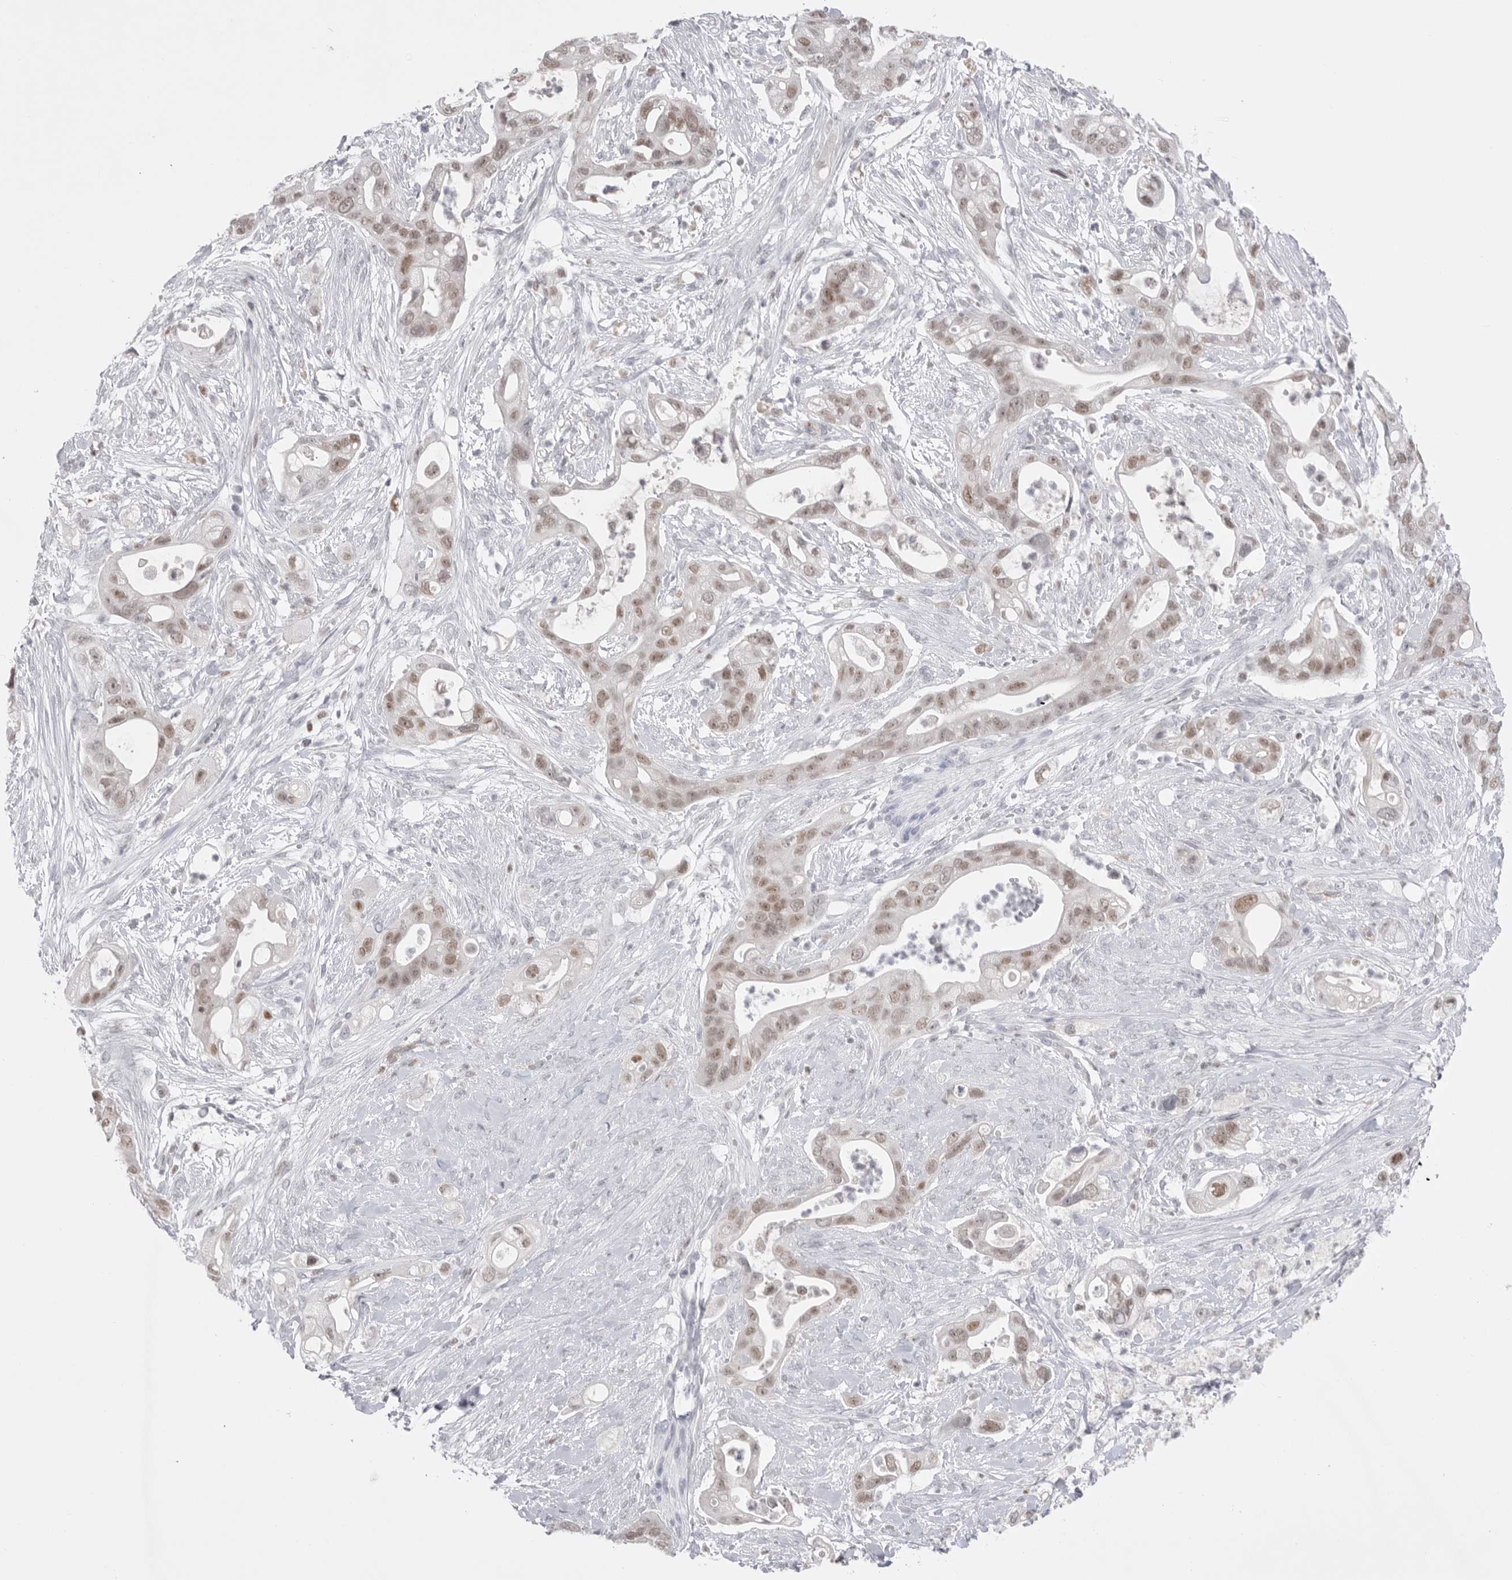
{"staining": {"intensity": "moderate", "quantity": ">75%", "location": "nuclear"}, "tissue": "pancreatic cancer", "cell_type": "Tumor cells", "image_type": "cancer", "snomed": [{"axis": "morphology", "description": "Adenocarcinoma, NOS"}, {"axis": "topography", "description": "Pancreas"}], "caption": "Tumor cells exhibit moderate nuclear expression in approximately >75% of cells in pancreatic adenocarcinoma. The staining was performed using DAB, with brown indicating positive protein expression. Nuclei are stained blue with hematoxylin.", "gene": "ZBTB7B", "patient": {"sex": "male", "age": 53}}